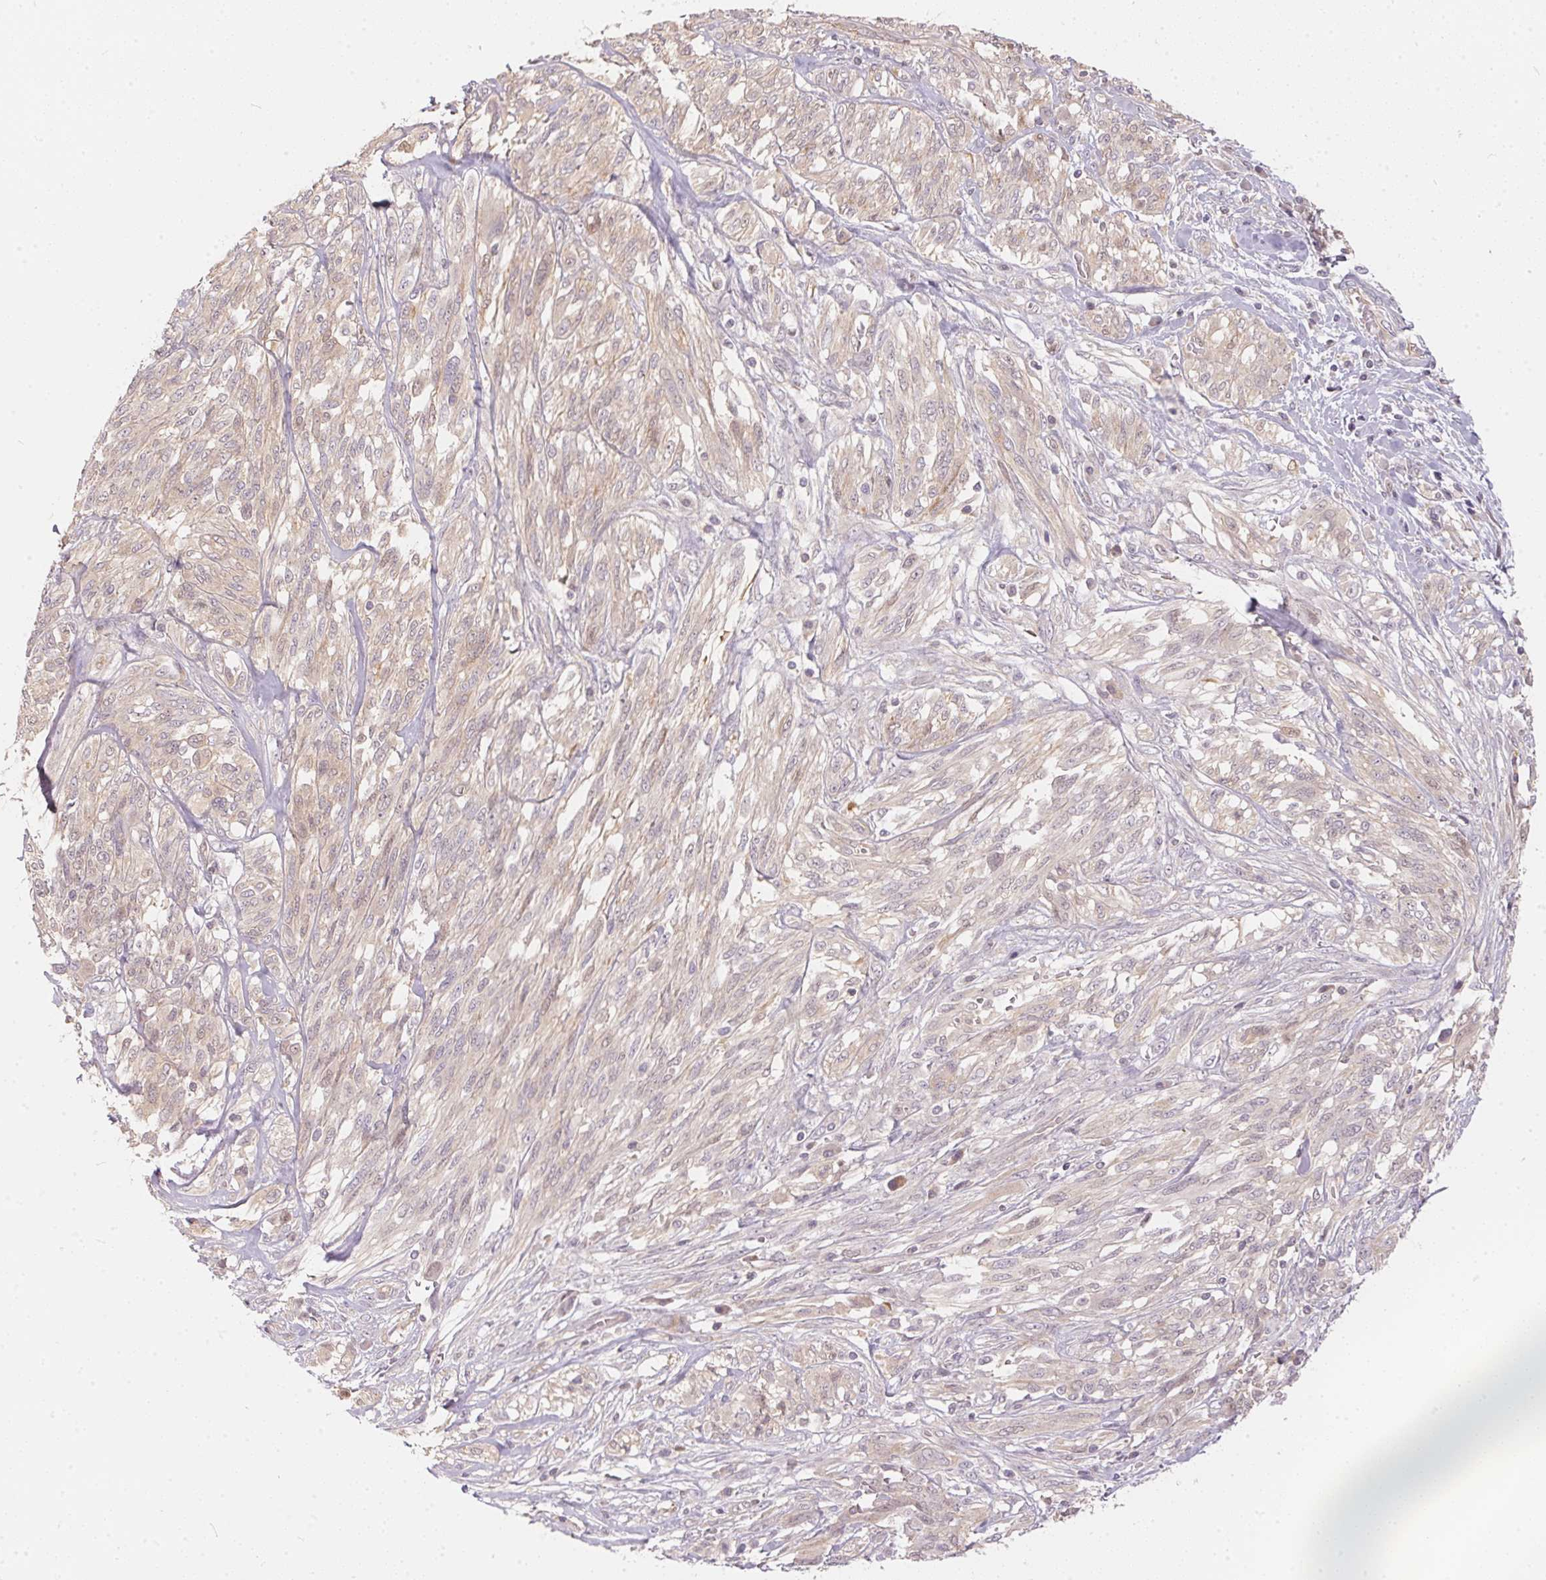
{"staining": {"intensity": "weak", "quantity": "25%-75%", "location": "cytoplasmic/membranous,nuclear"}, "tissue": "melanoma", "cell_type": "Tumor cells", "image_type": "cancer", "snomed": [{"axis": "morphology", "description": "Malignant melanoma, NOS"}, {"axis": "topography", "description": "Skin"}], "caption": "DAB immunohistochemical staining of malignant melanoma demonstrates weak cytoplasmic/membranous and nuclear protein staining in about 25%-75% of tumor cells. (IHC, brightfield microscopy, high magnification).", "gene": "BLMH", "patient": {"sex": "female", "age": 91}}